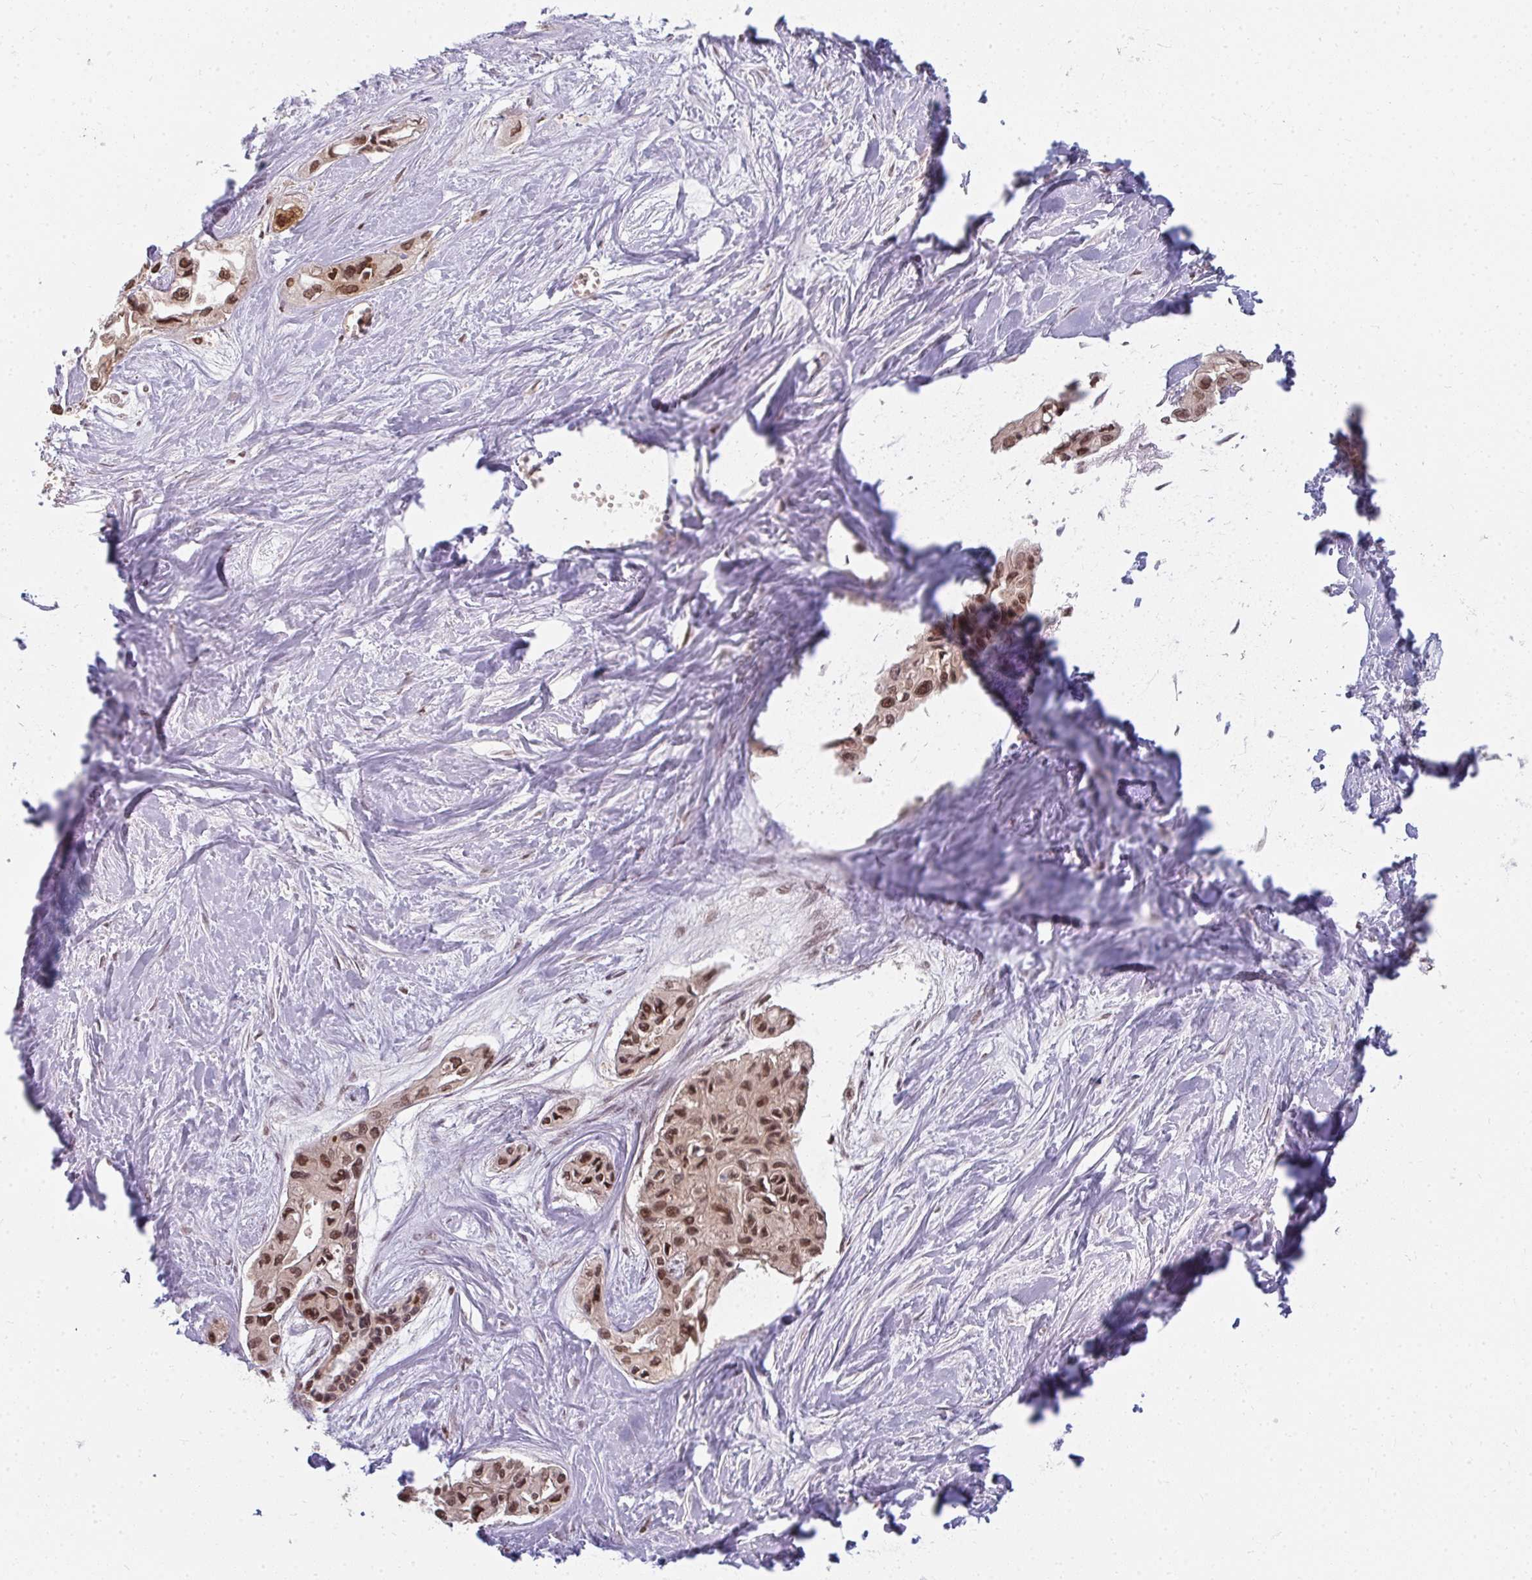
{"staining": {"intensity": "moderate", "quantity": ">75%", "location": "nuclear"}, "tissue": "pancreatic cancer", "cell_type": "Tumor cells", "image_type": "cancer", "snomed": [{"axis": "morphology", "description": "Adenocarcinoma, NOS"}, {"axis": "topography", "description": "Pancreas"}], "caption": "Pancreatic adenocarcinoma tissue displays moderate nuclear expression in about >75% of tumor cells", "gene": "GTF3C6", "patient": {"sex": "female", "age": 50}}